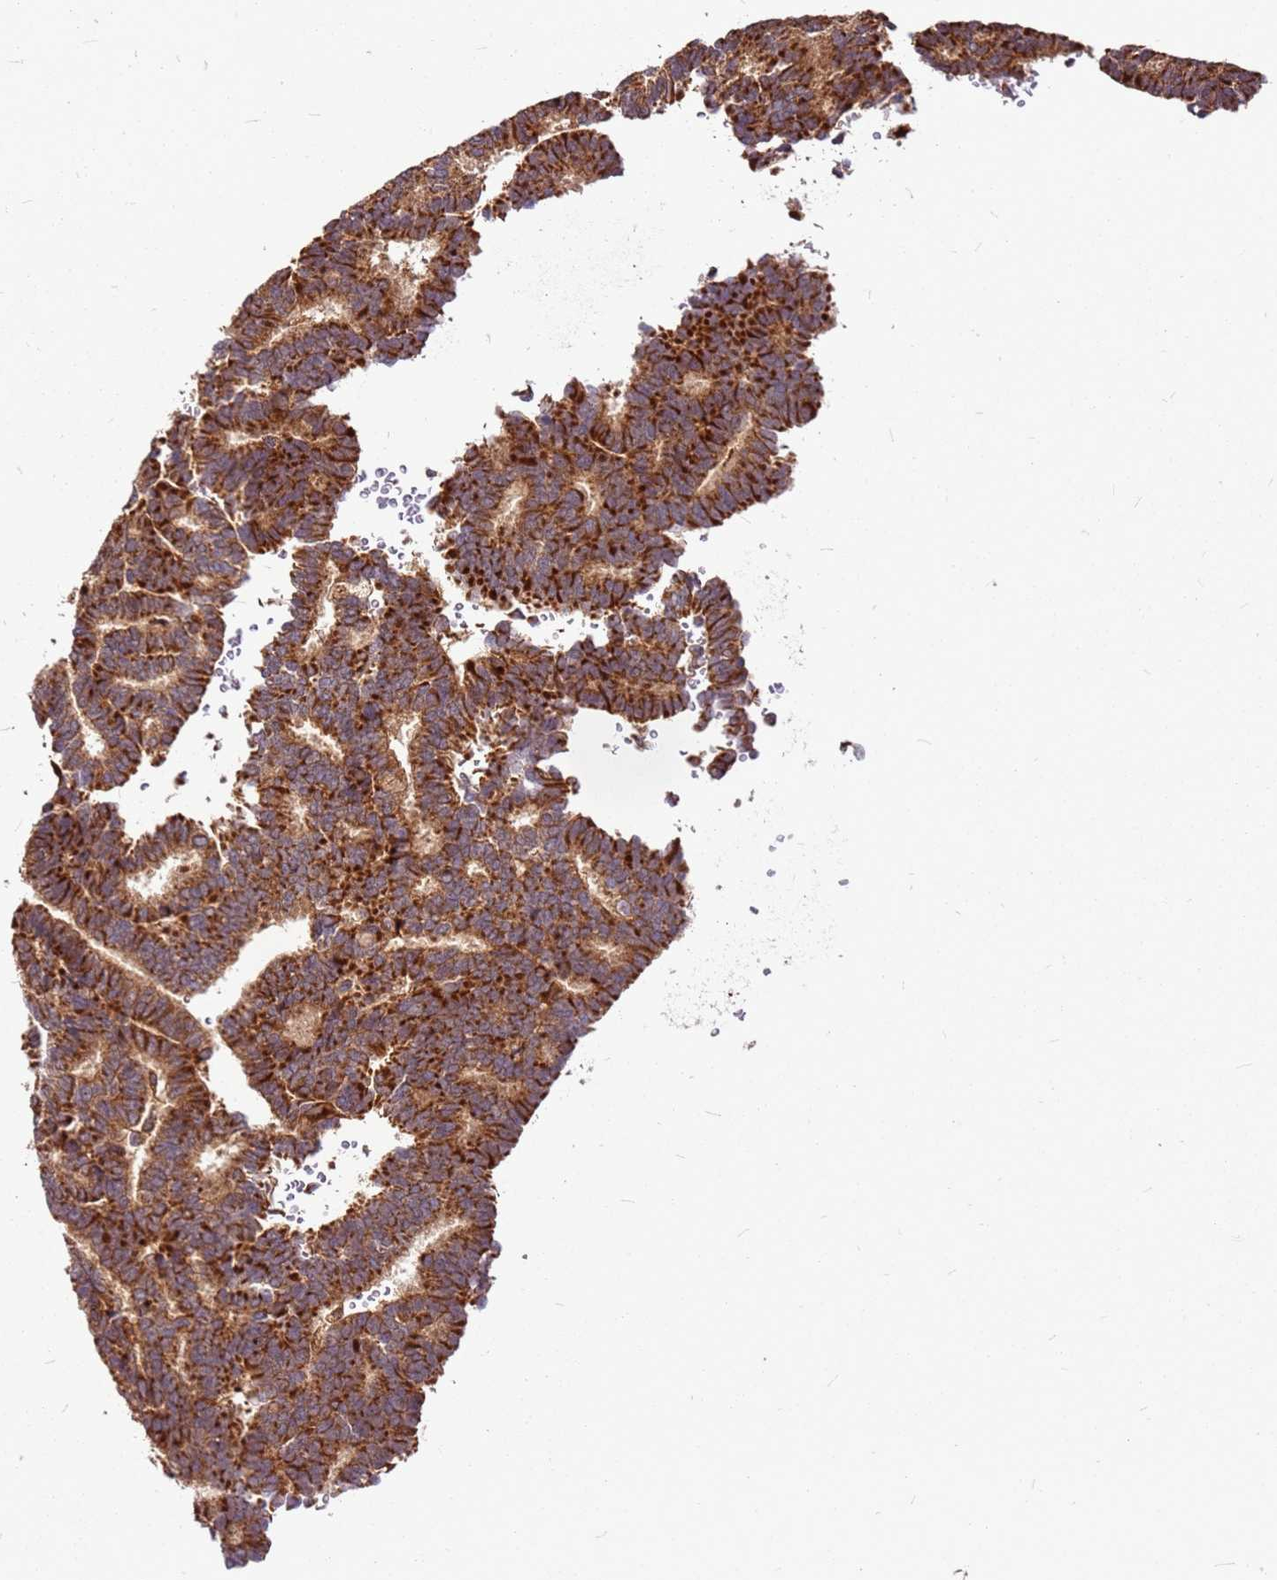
{"staining": {"intensity": "strong", "quantity": ">75%", "location": "cytoplasmic/membranous"}, "tissue": "thyroid cancer", "cell_type": "Tumor cells", "image_type": "cancer", "snomed": [{"axis": "morphology", "description": "Papillary adenocarcinoma, NOS"}, {"axis": "topography", "description": "Thyroid gland"}], "caption": "Thyroid cancer (papillary adenocarcinoma) stained with a brown dye reveals strong cytoplasmic/membranous positive positivity in about >75% of tumor cells.", "gene": "LYPLAL1", "patient": {"sex": "female", "age": 35}}